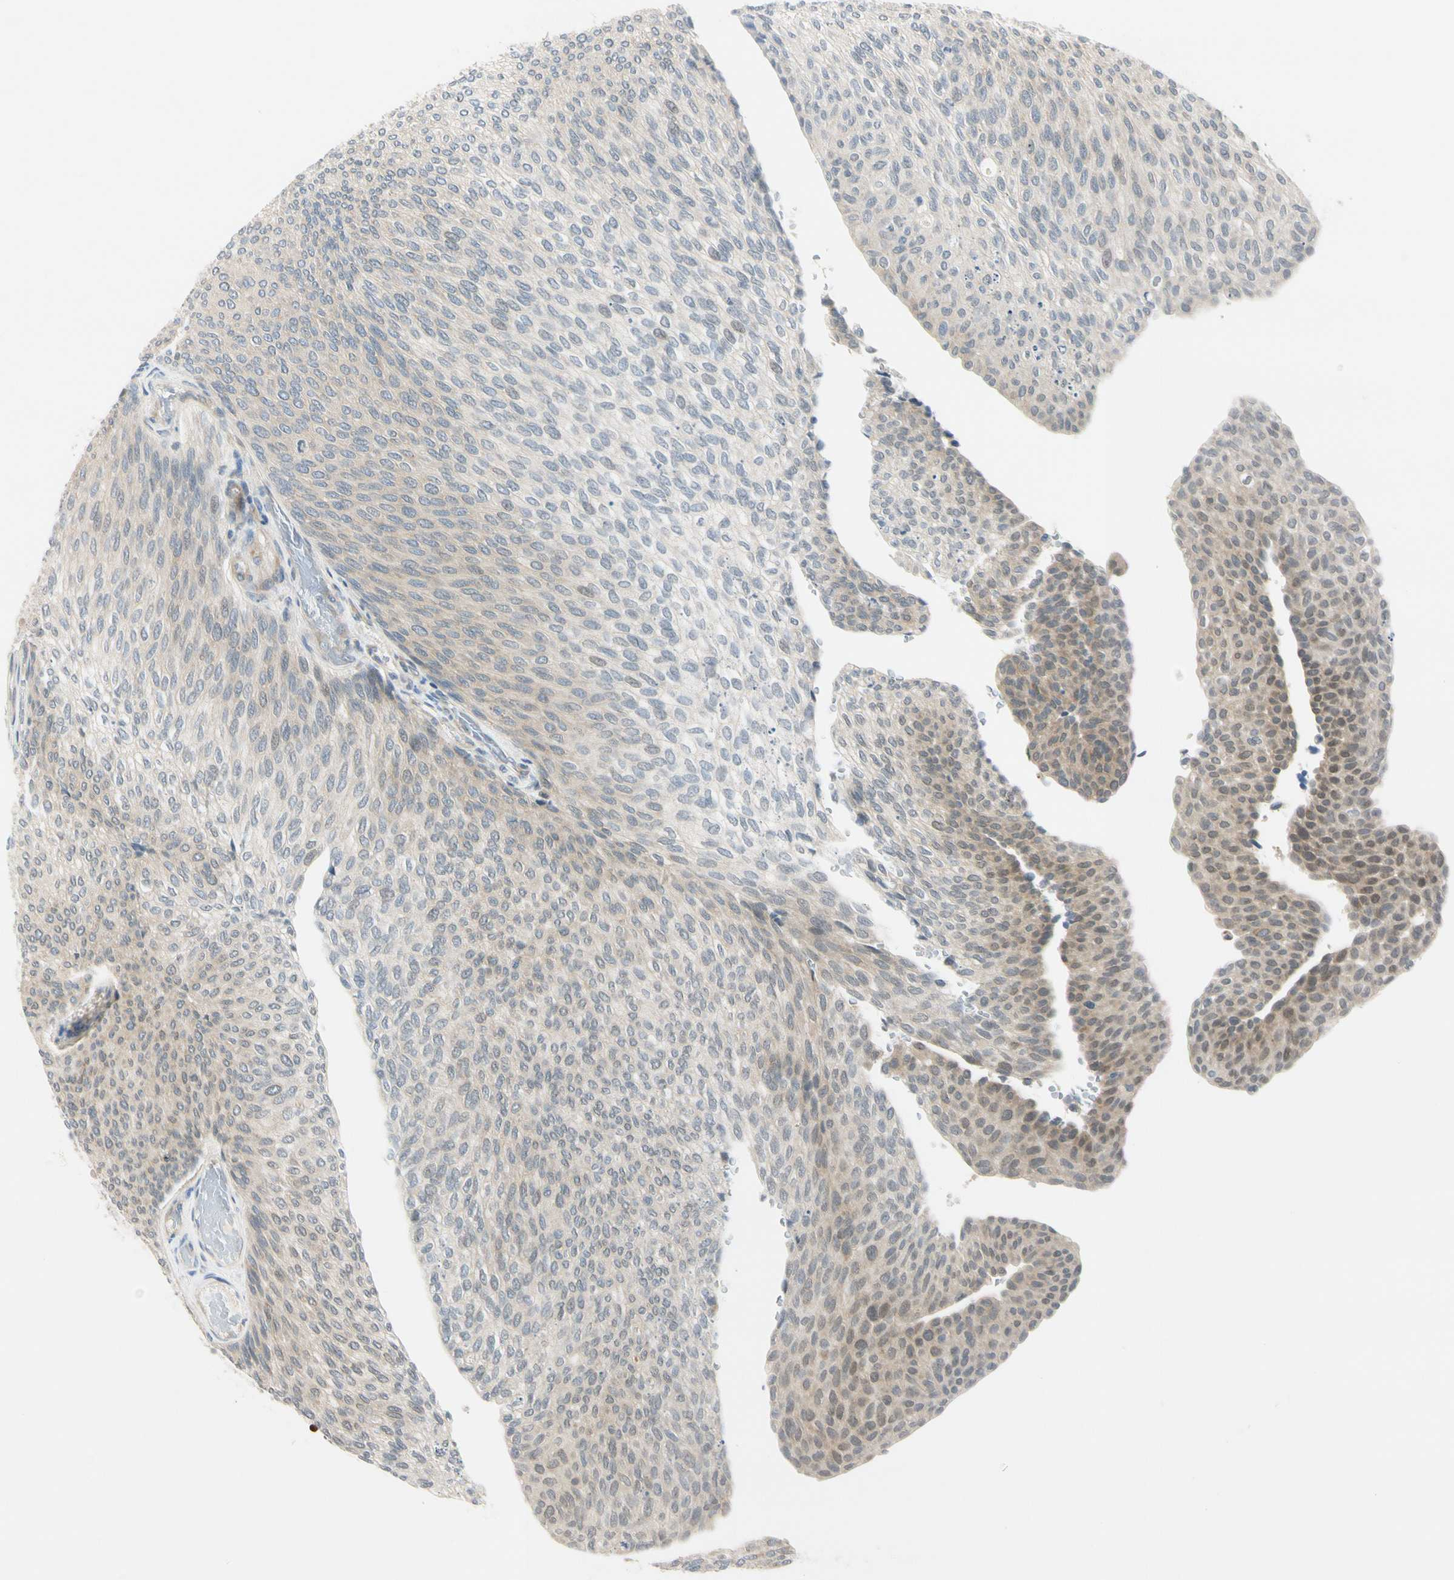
{"staining": {"intensity": "moderate", "quantity": "25%-75%", "location": "cytoplasmic/membranous"}, "tissue": "urothelial cancer", "cell_type": "Tumor cells", "image_type": "cancer", "snomed": [{"axis": "morphology", "description": "Urothelial carcinoma, Low grade"}, {"axis": "topography", "description": "Urinary bladder"}], "caption": "Moderate cytoplasmic/membranous expression for a protein is present in approximately 25%-75% of tumor cells of low-grade urothelial carcinoma using immunohistochemistry (IHC).", "gene": "RPS6KB2", "patient": {"sex": "female", "age": 79}}